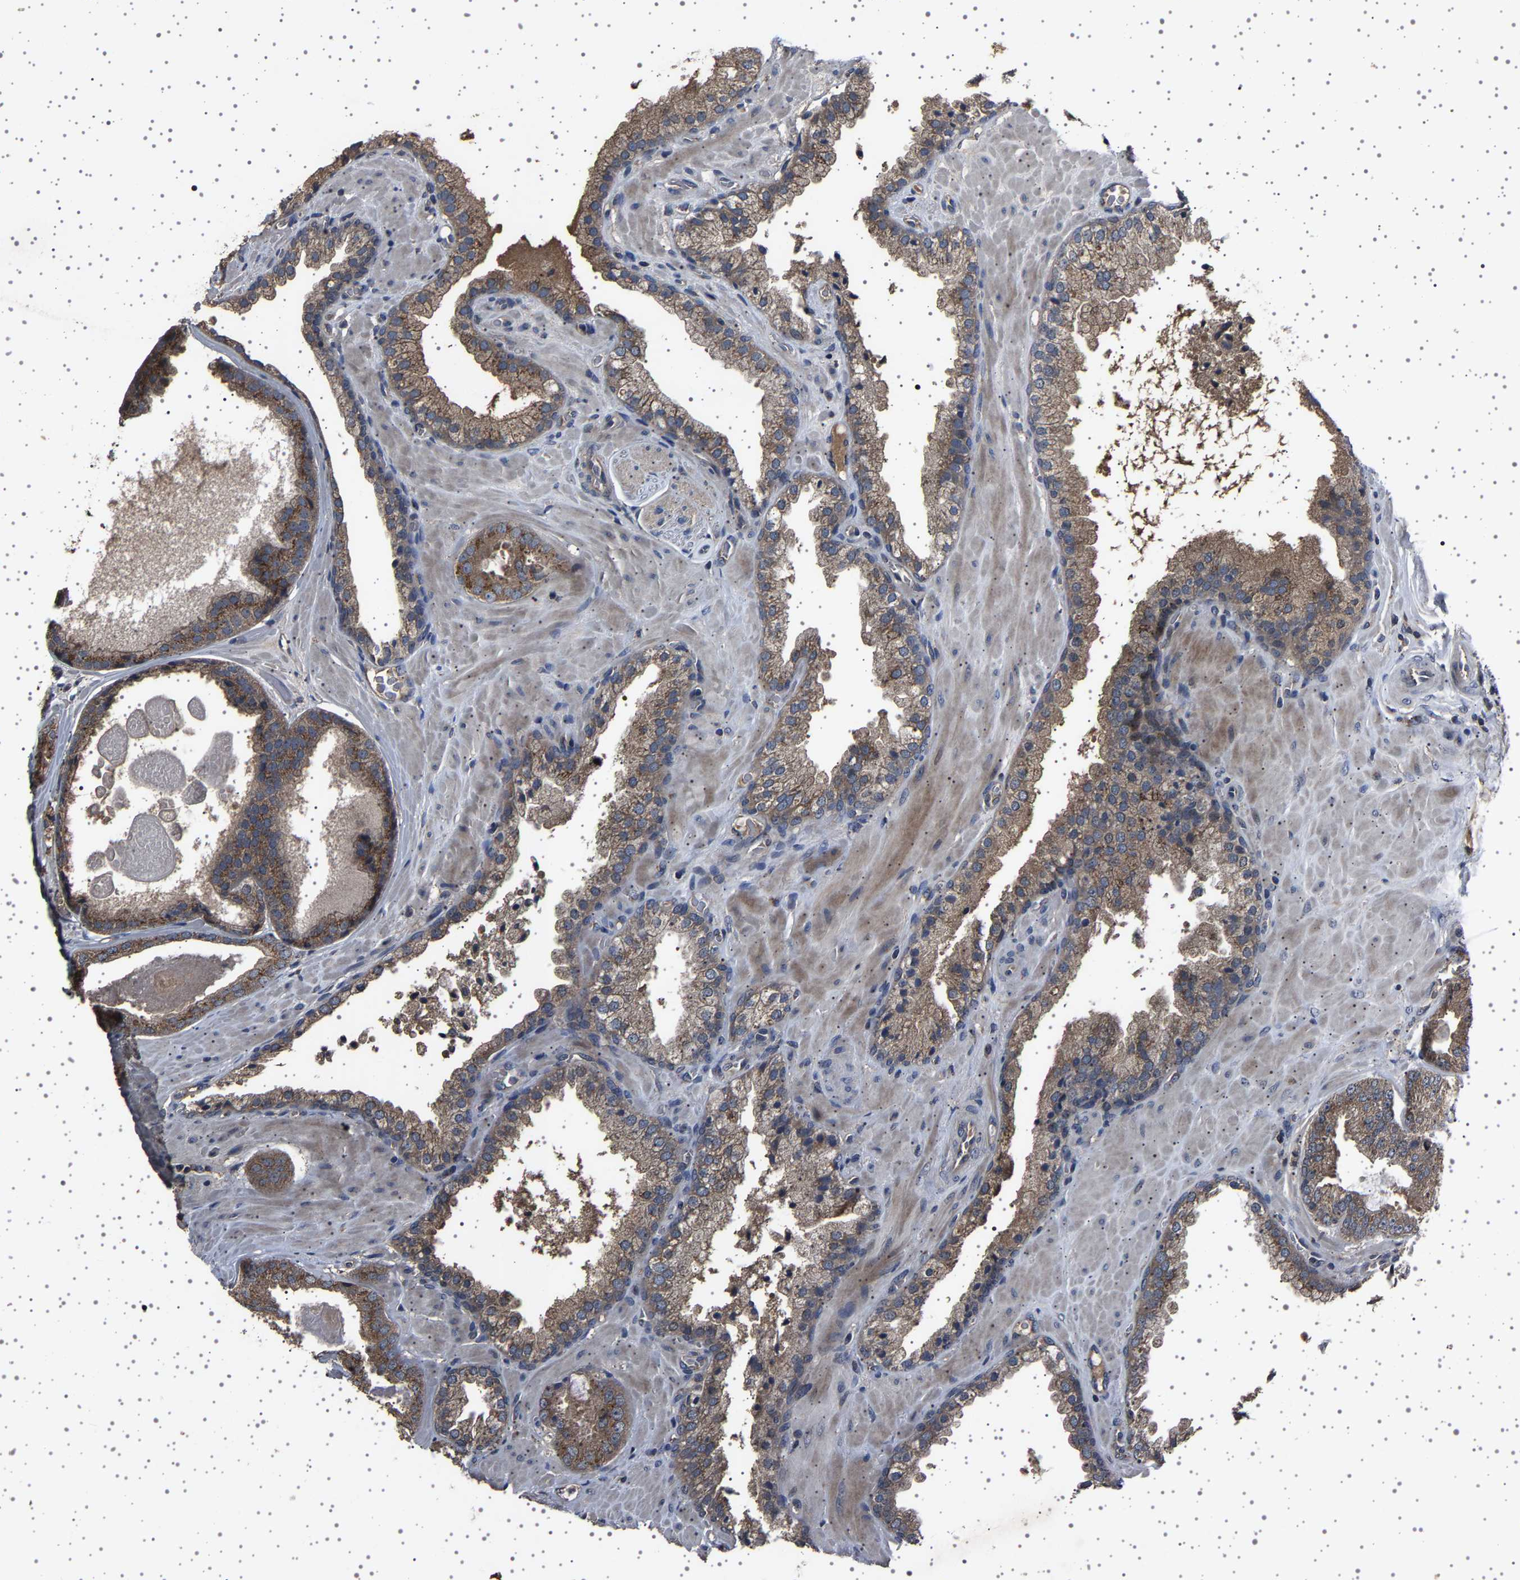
{"staining": {"intensity": "moderate", "quantity": ">75%", "location": "cytoplasmic/membranous"}, "tissue": "prostate cancer", "cell_type": "Tumor cells", "image_type": "cancer", "snomed": [{"axis": "morphology", "description": "Adenocarcinoma, Low grade"}, {"axis": "topography", "description": "Prostate"}], "caption": "Prostate cancer stained for a protein demonstrates moderate cytoplasmic/membranous positivity in tumor cells.", "gene": "NCKAP1", "patient": {"sex": "male", "age": 71}}